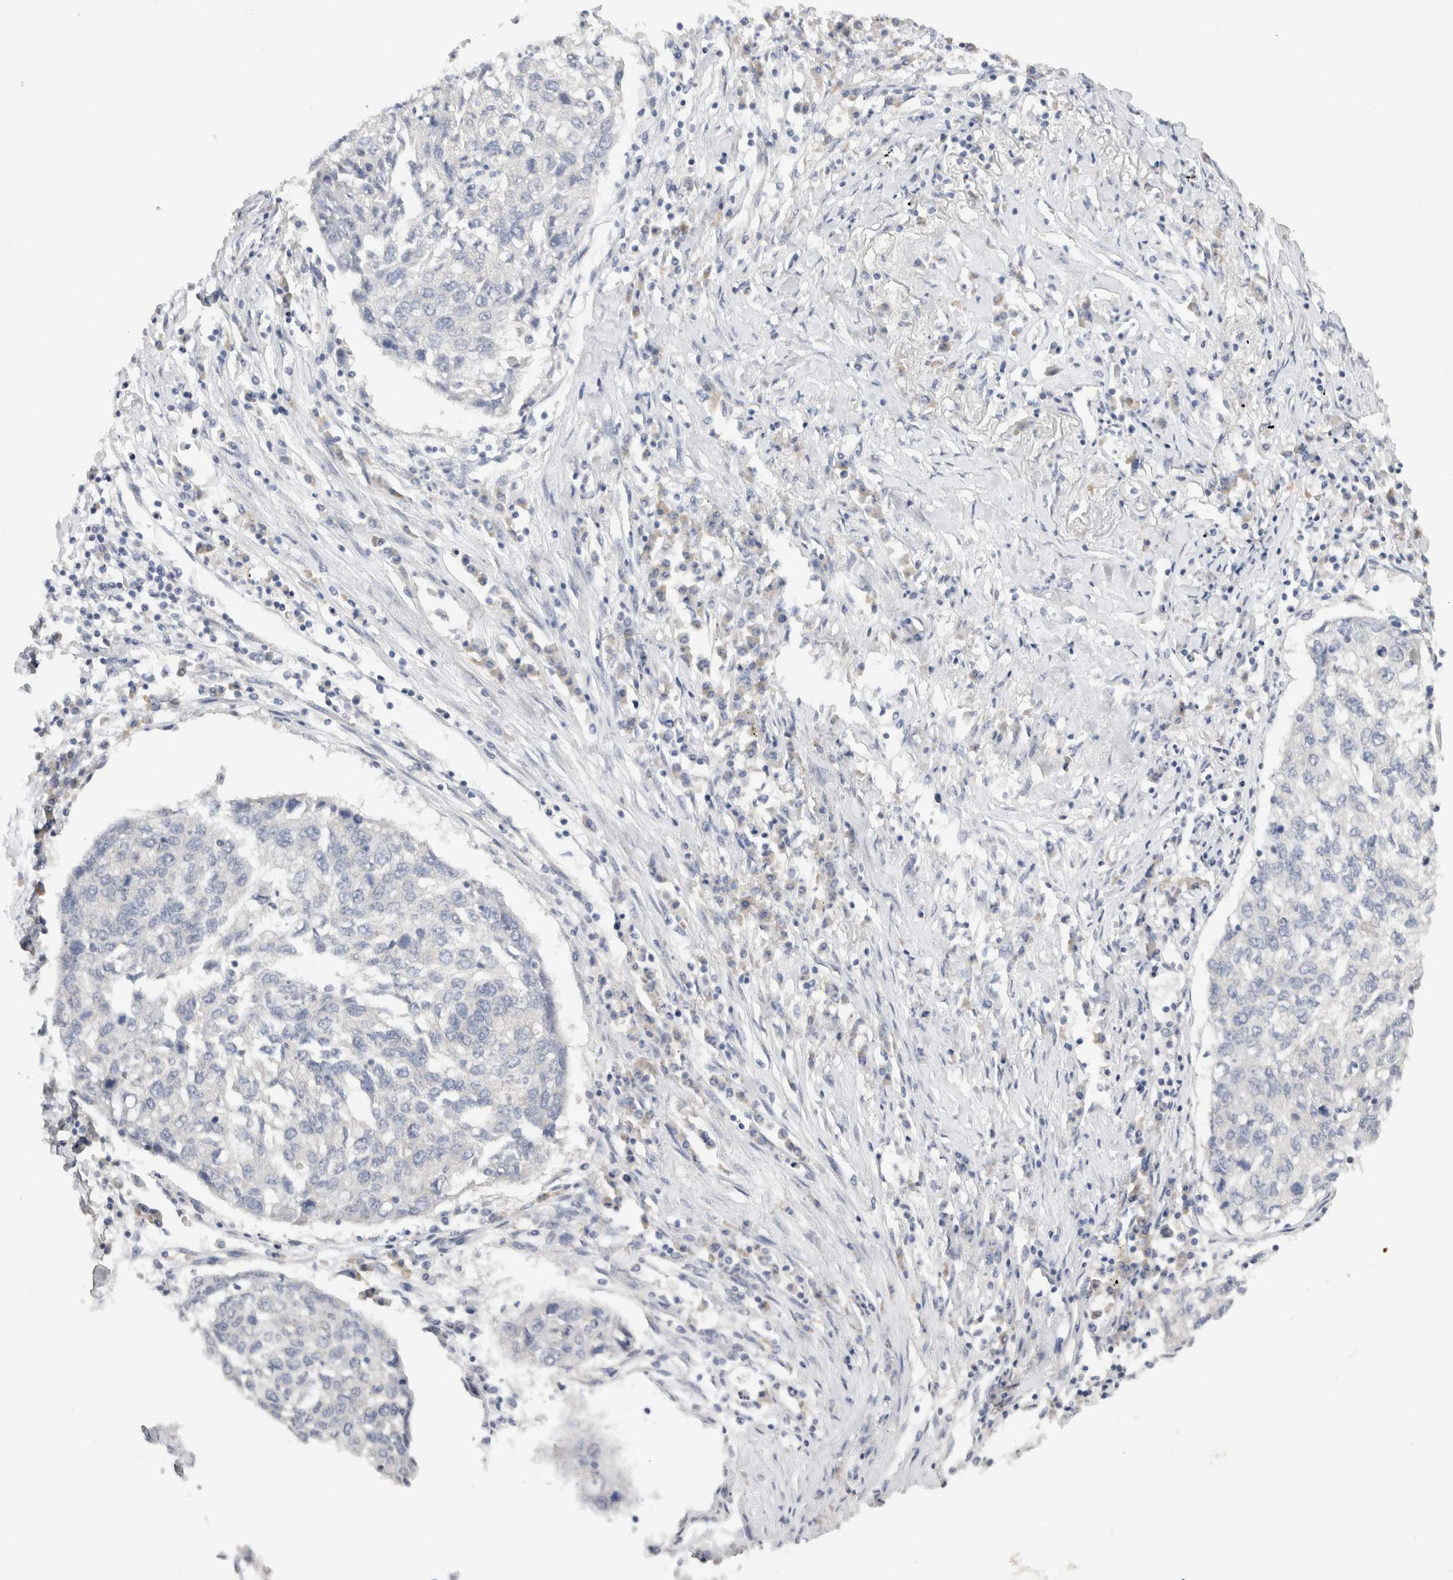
{"staining": {"intensity": "negative", "quantity": "none", "location": "none"}, "tissue": "lung cancer", "cell_type": "Tumor cells", "image_type": "cancer", "snomed": [{"axis": "morphology", "description": "Squamous cell carcinoma, NOS"}, {"axis": "topography", "description": "Lung"}], "caption": "This is a photomicrograph of IHC staining of lung cancer (squamous cell carcinoma), which shows no staining in tumor cells.", "gene": "CHRM4", "patient": {"sex": "female", "age": 63}}